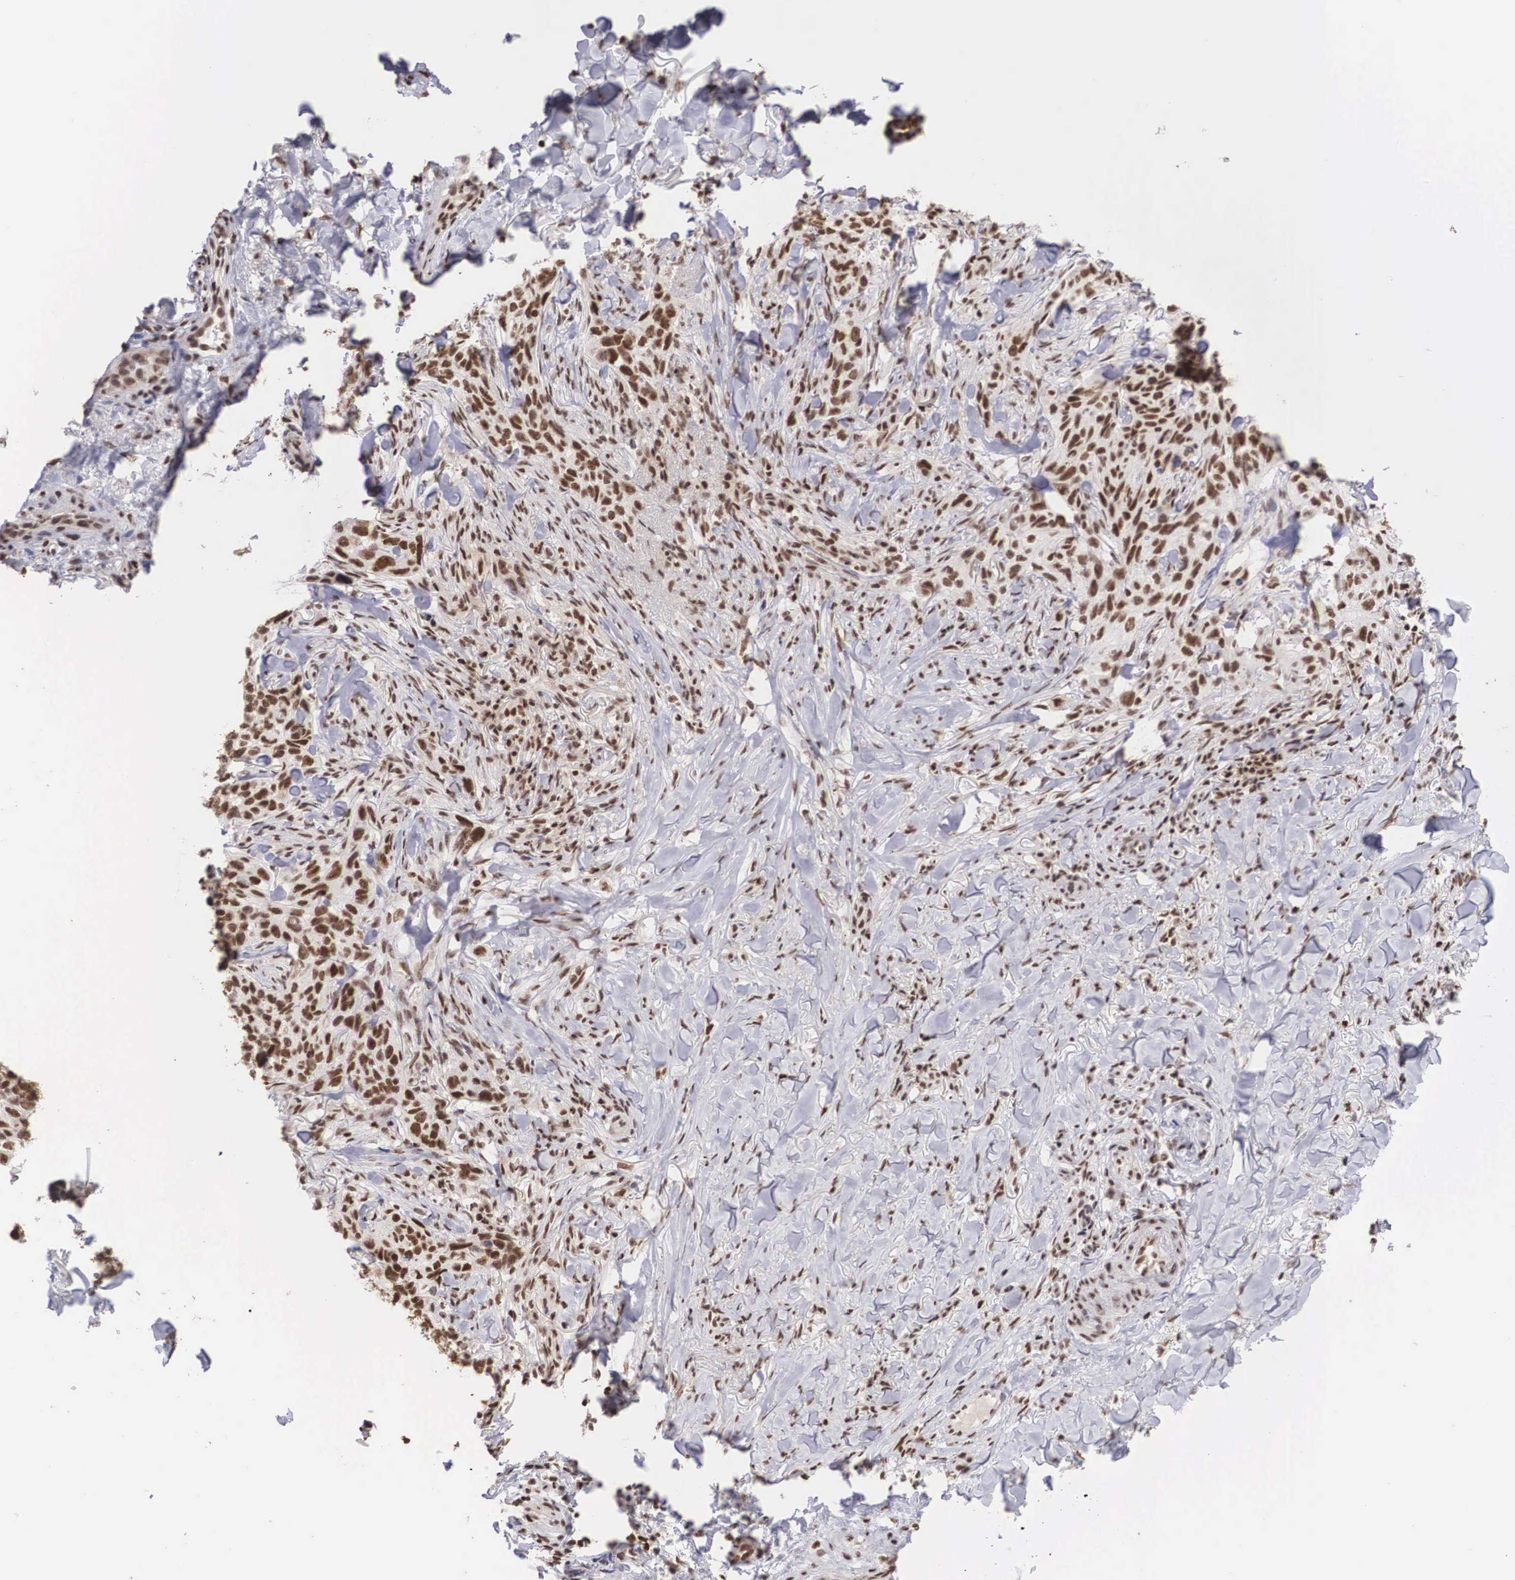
{"staining": {"intensity": "strong", "quantity": ">75%", "location": "nuclear"}, "tissue": "skin cancer", "cell_type": "Tumor cells", "image_type": "cancer", "snomed": [{"axis": "morphology", "description": "Normal tissue, NOS"}, {"axis": "morphology", "description": "Basal cell carcinoma"}, {"axis": "topography", "description": "Skin"}], "caption": "Immunohistochemistry of human skin cancer (basal cell carcinoma) reveals high levels of strong nuclear expression in approximately >75% of tumor cells. The protein is stained brown, and the nuclei are stained in blue (DAB (3,3'-diaminobenzidine) IHC with brightfield microscopy, high magnification).", "gene": "HTATSF1", "patient": {"sex": "male", "age": 81}}